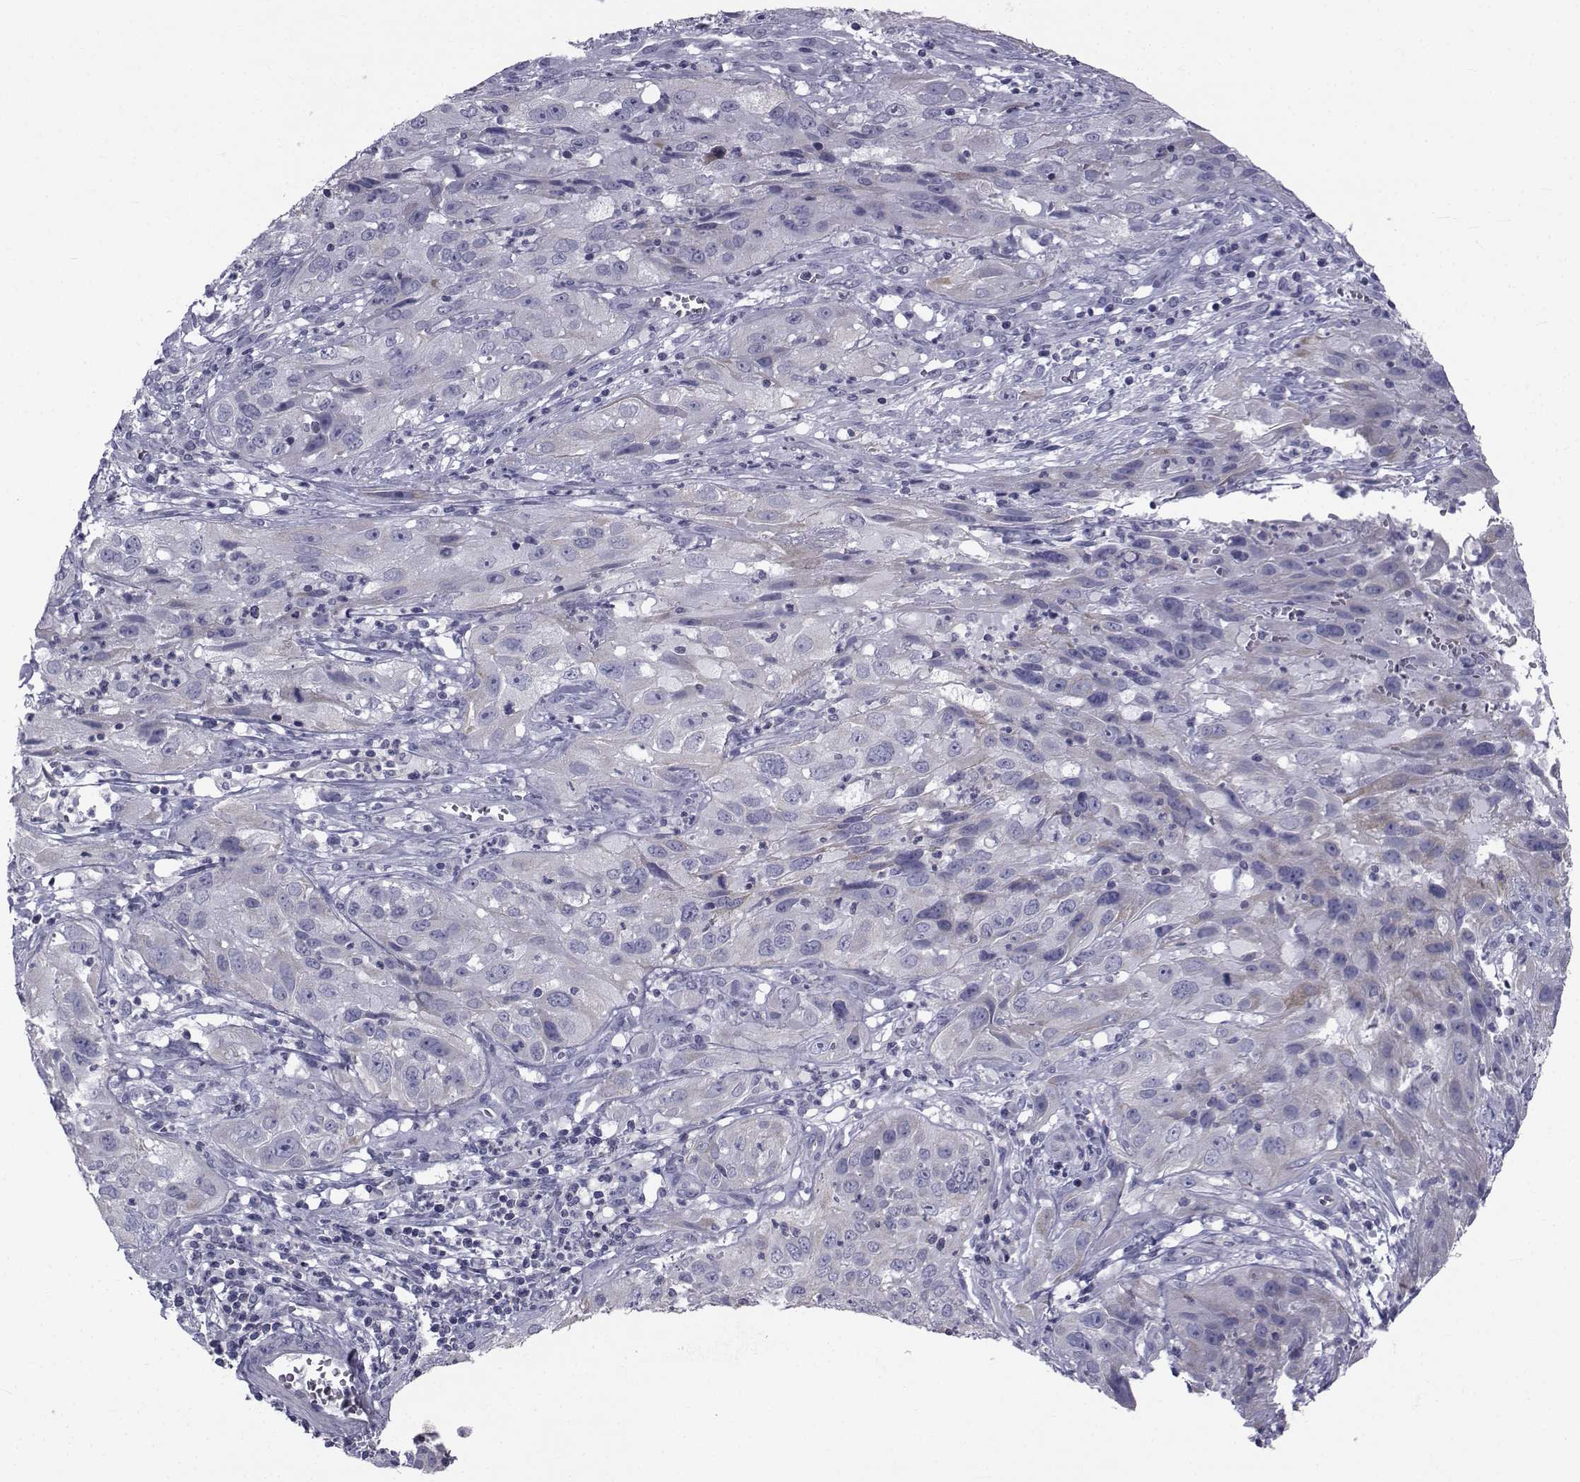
{"staining": {"intensity": "weak", "quantity": "<25%", "location": "cytoplasmic/membranous"}, "tissue": "cervical cancer", "cell_type": "Tumor cells", "image_type": "cancer", "snomed": [{"axis": "morphology", "description": "Squamous cell carcinoma, NOS"}, {"axis": "topography", "description": "Cervix"}], "caption": "DAB (3,3'-diaminobenzidine) immunohistochemical staining of cervical squamous cell carcinoma reveals no significant staining in tumor cells.", "gene": "FDXR", "patient": {"sex": "female", "age": 32}}